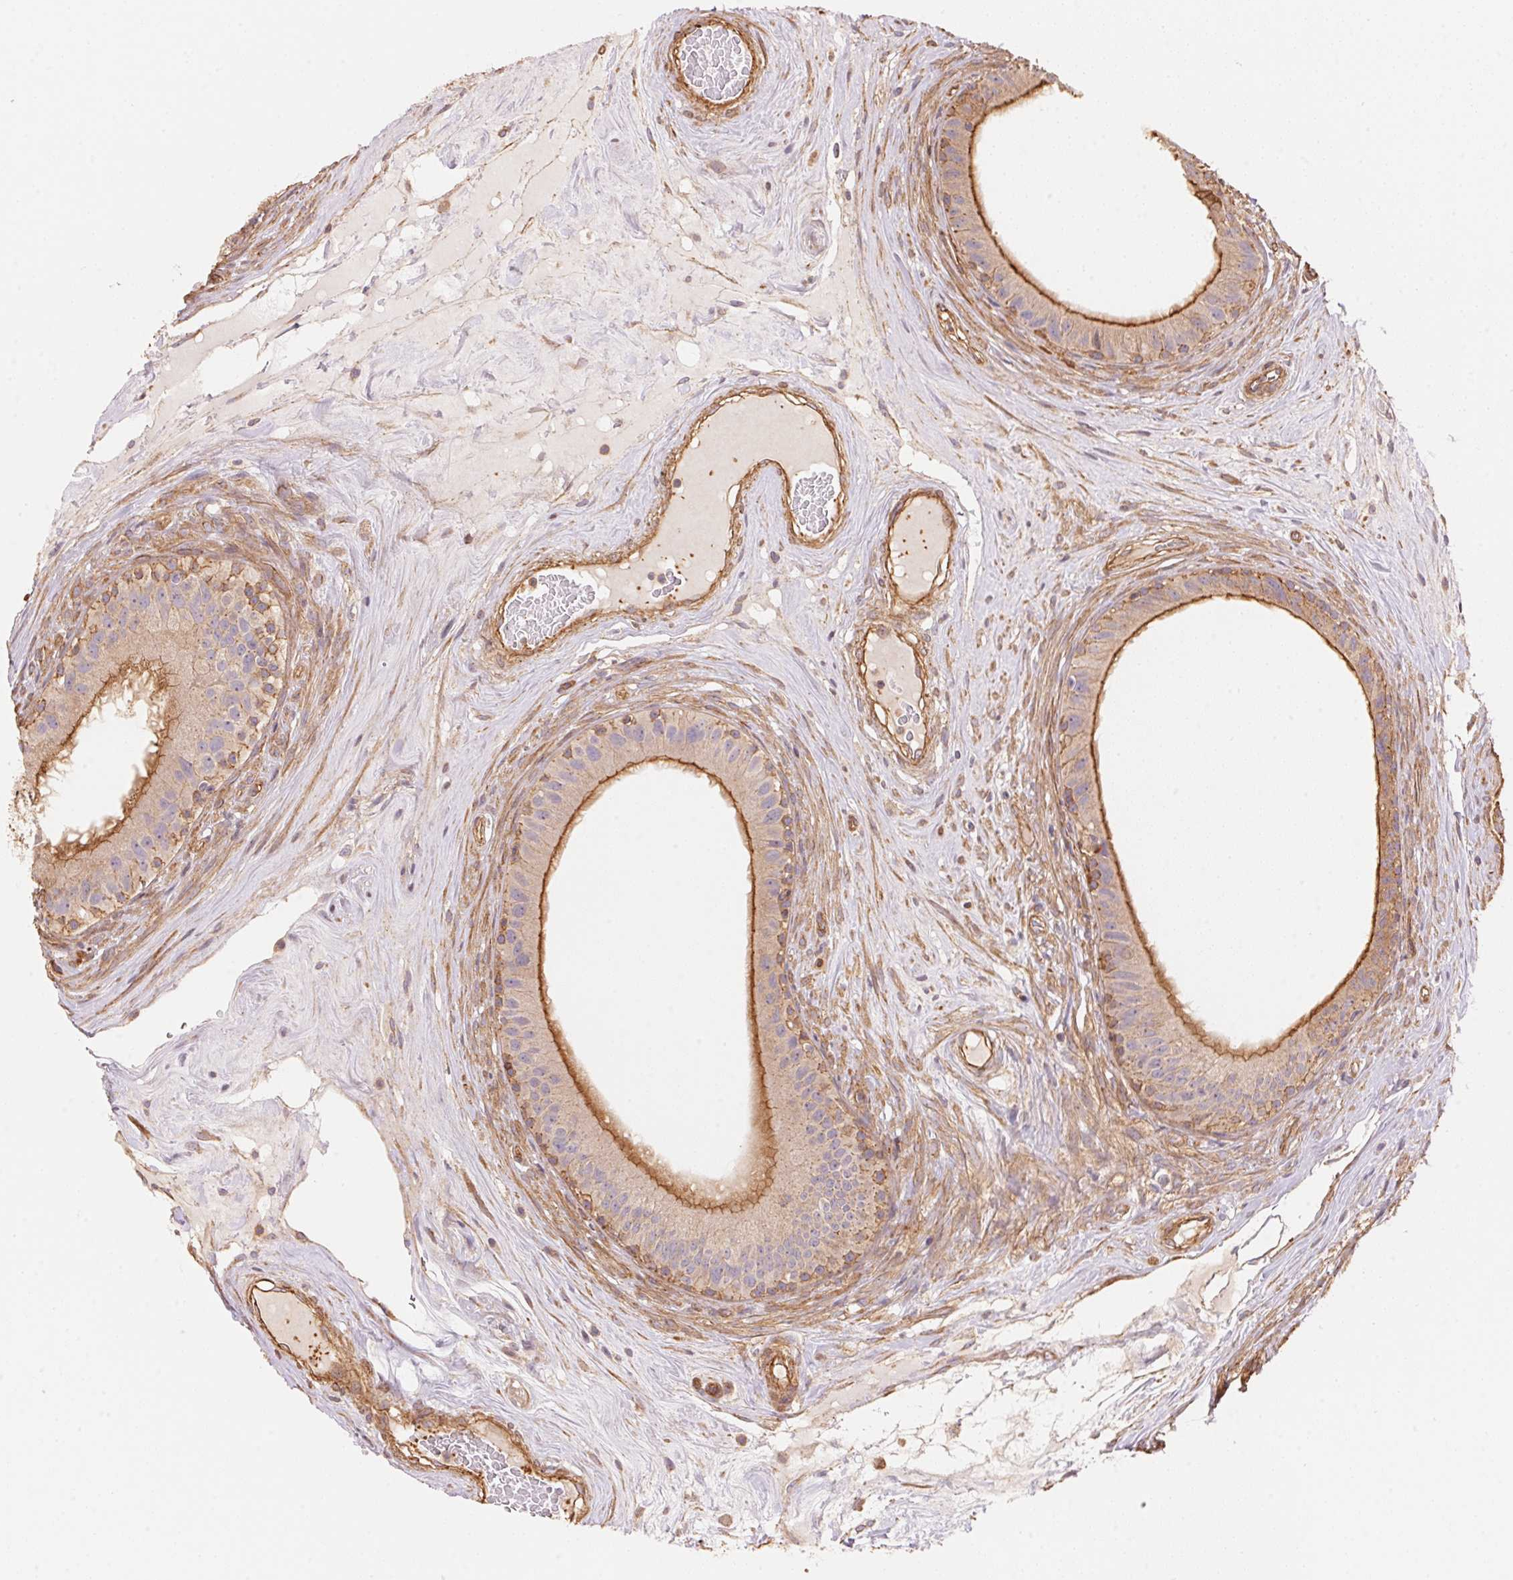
{"staining": {"intensity": "moderate", "quantity": "25%-75%", "location": "cytoplasmic/membranous"}, "tissue": "epididymis", "cell_type": "Glandular cells", "image_type": "normal", "snomed": [{"axis": "morphology", "description": "Normal tissue, NOS"}, {"axis": "topography", "description": "Epididymis"}], "caption": "Epididymis stained for a protein displays moderate cytoplasmic/membranous positivity in glandular cells.", "gene": "FRAS1", "patient": {"sex": "male", "age": 59}}